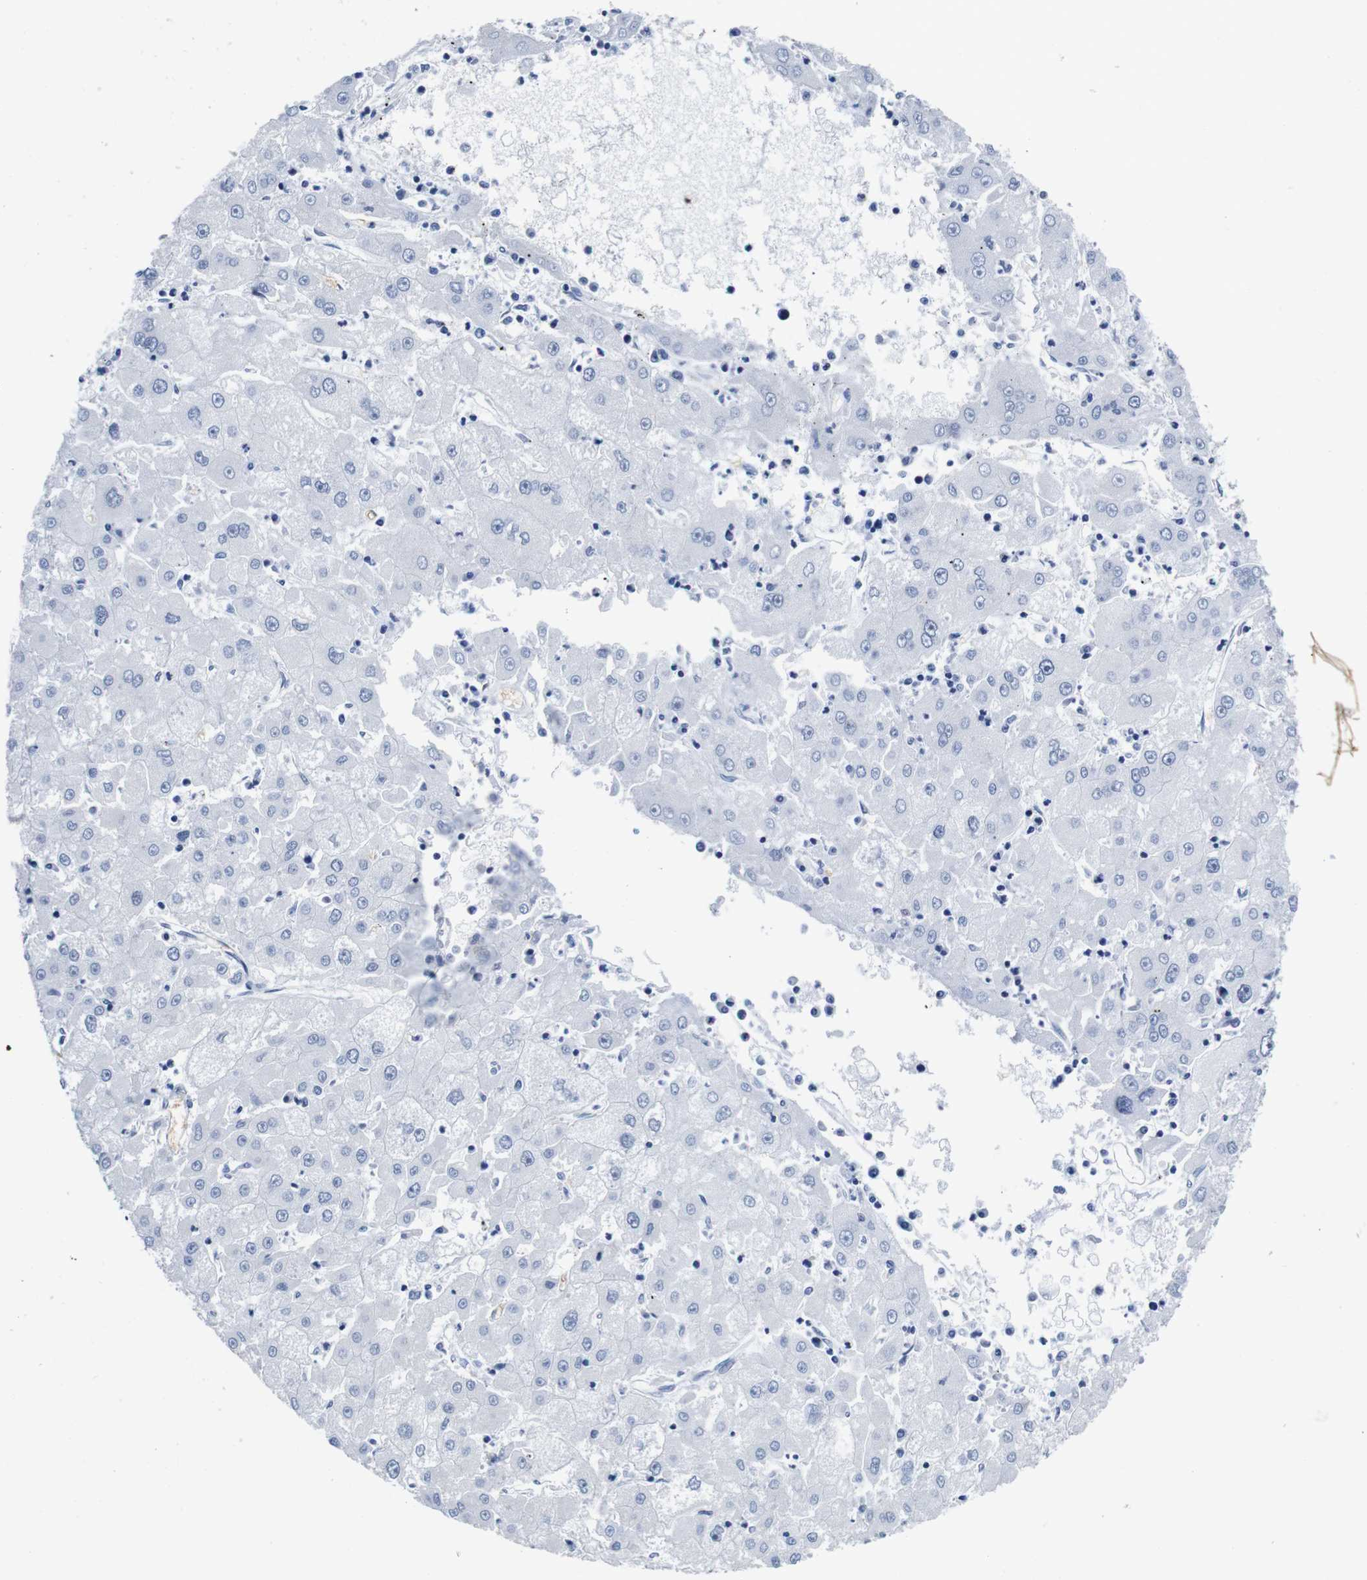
{"staining": {"intensity": "negative", "quantity": "none", "location": "none"}, "tissue": "liver cancer", "cell_type": "Tumor cells", "image_type": "cancer", "snomed": [{"axis": "morphology", "description": "Carcinoma, Hepatocellular, NOS"}, {"axis": "topography", "description": "Liver"}], "caption": "A micrograph of human hepatocellular carcinoma (liver) is negative for staining in tumor cells.", "gene": "SOCS3", "patient": {"sex": "male", "age": 72}}